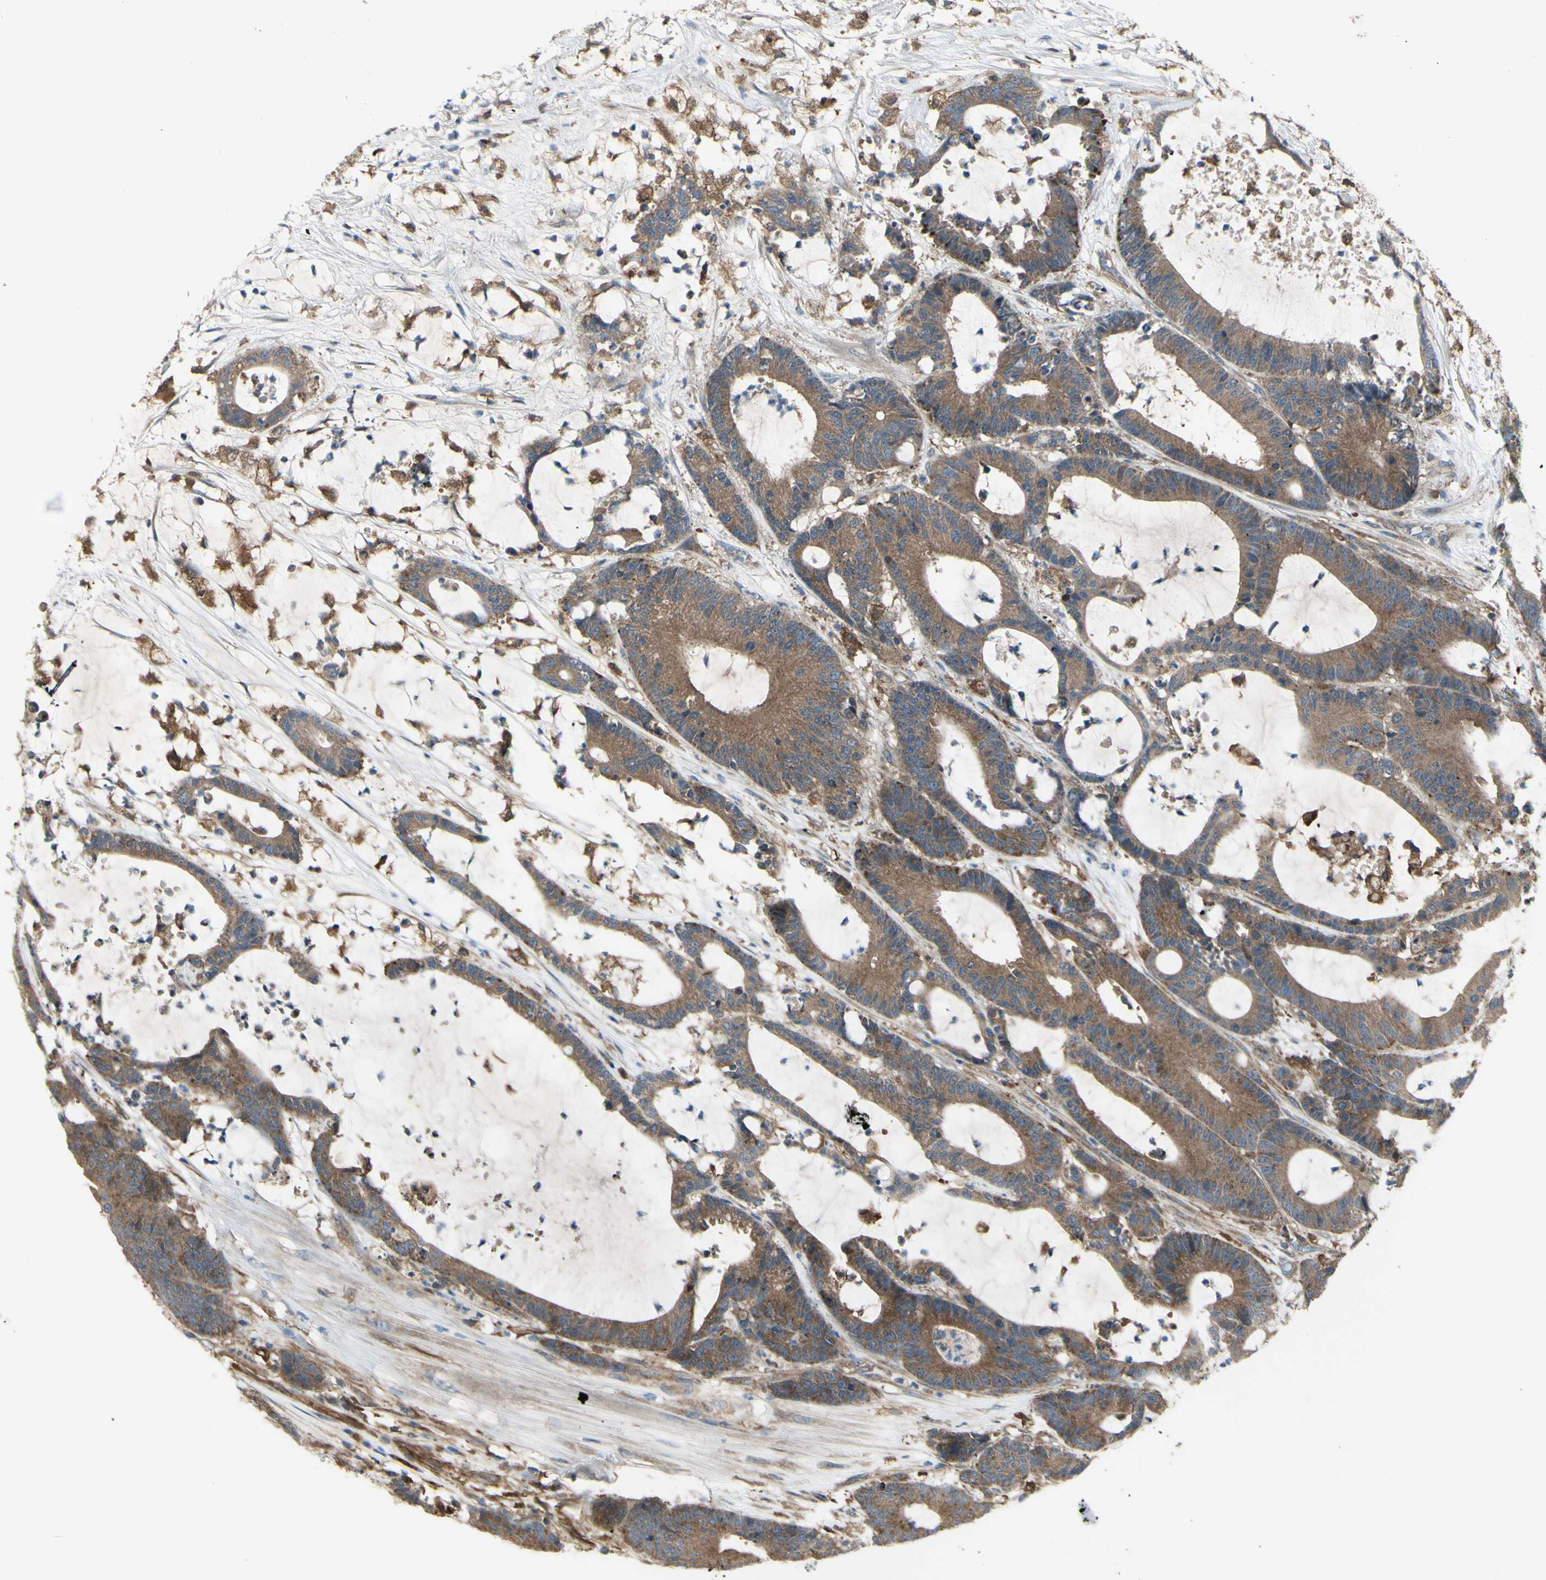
{"staining": {"intensity": "moderate", "quantity": ">75%", "location": "cytoplasmic/membranous"}, "tissue": "colorectal cancer", "cell_type": "Tumor cells", "image_type": "cancer", "snomed": [{"axis": "morphology", "description": "Adenocarcinoma, NOS"}, {"axis": "topography", "description": "Colon"}], "caption": "Immunohistochemical staining of colorectal adenocarcinoma shows medium levels of moderate cytoplasmic/membranous staining in about >75% of tumor cells. Nuclei are stained in blue.", "gene": "IGSF9B", "patient": {"sex": "female", "age": 84}}